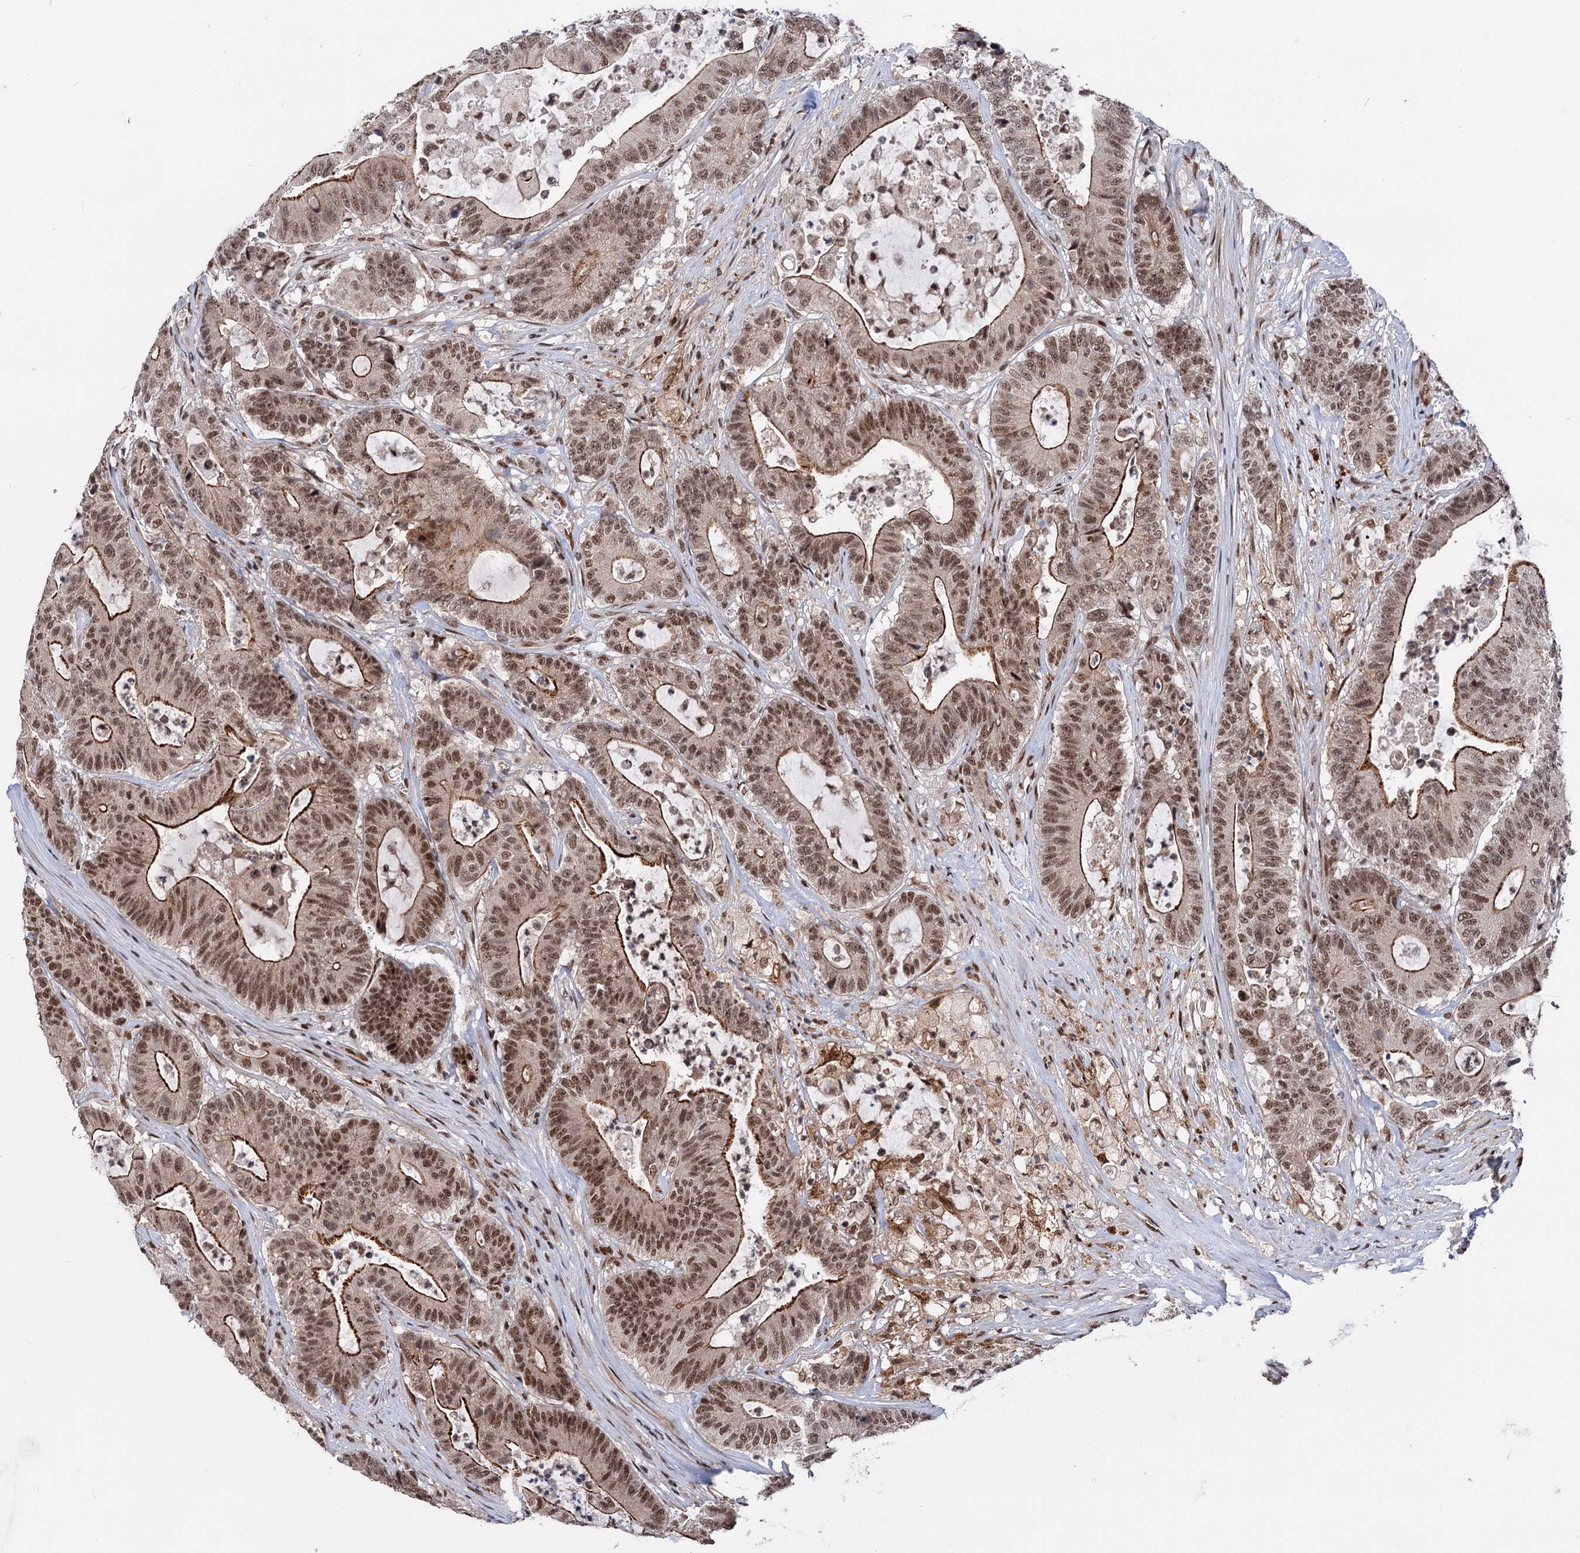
{"staining": {"intensity": "strong", "quantity": ">75%", "location": "cytoplasmic/membranous,nuclear"}, "tissue": "colorectal cancer", "cell_type": "Tumor cells", "image_type": "cancer", "snomed": [{"axis": "morphology", "description": "Adenocarcinoma, NOS"}, {"axis": "topography", "description": "Colon"}], "caption": "Adenocarcinoma (colorectal) stained with DAB immunohistochemistry exhibits high levels of strong cytoplasmic/membranous and nuclear positivity in about >75% of tumor cells. (DAB IHC, brown staining for protein, blue staining for nuclei).", "gene": "MAML1", "patient": {"sex": "female", "age": 84}}